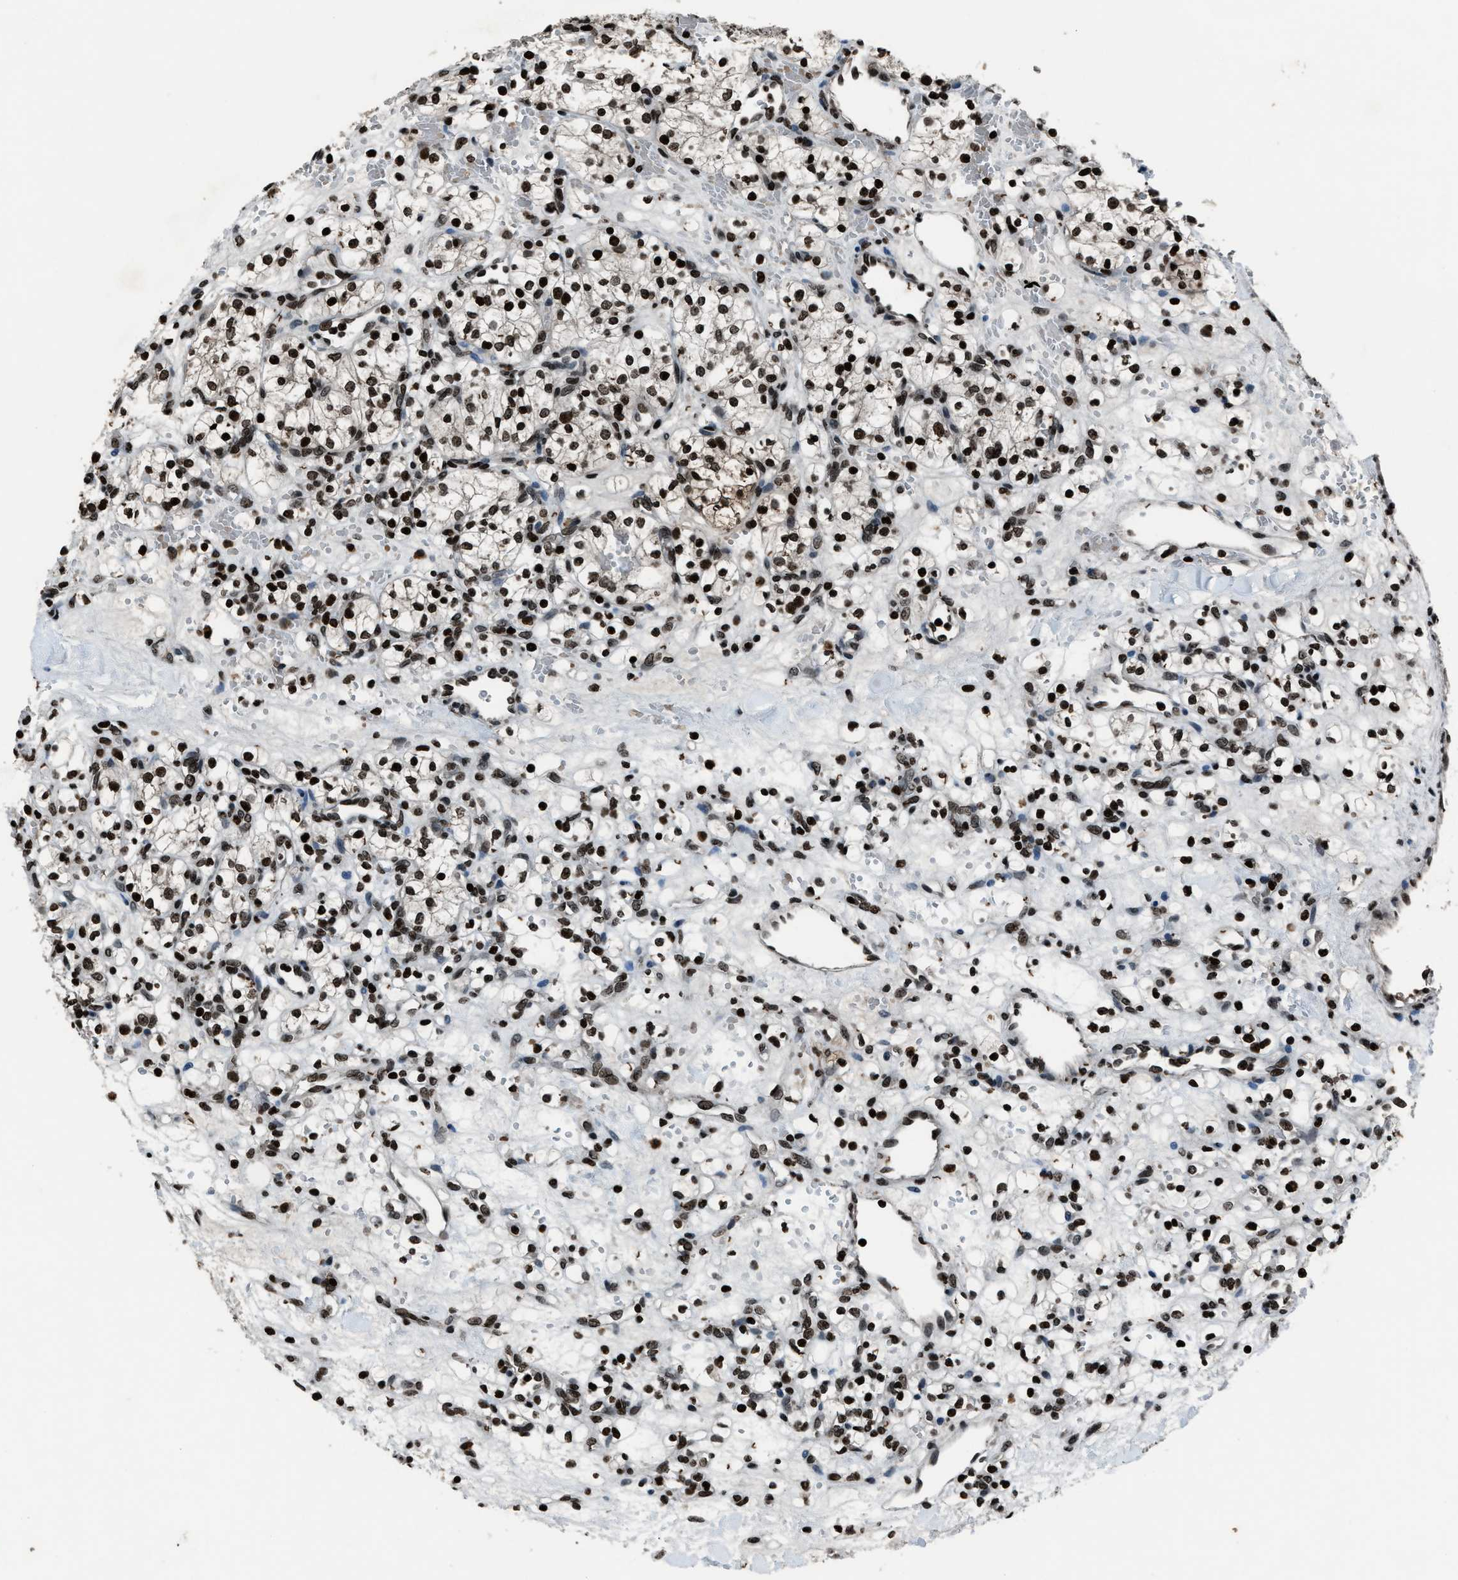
{"staining": {"intensity": "strong", "quantity": ">75%", "location": "nuclear"}, "tissue": "renal cancer", "cell_type": "Tumor cells", "image_type": "cancer", "snomed": [{"axis": "morphology", "description": "Adenocarcinoma, NOS"}, {"axis": "topography", "description": "Kidney"}], "caption": "Protein staining shows strong nuclear staining in about >75% of tumor cells in renal cancer.", "gene": "H4C1", "patient": {"sex": "female", "age": 60}}